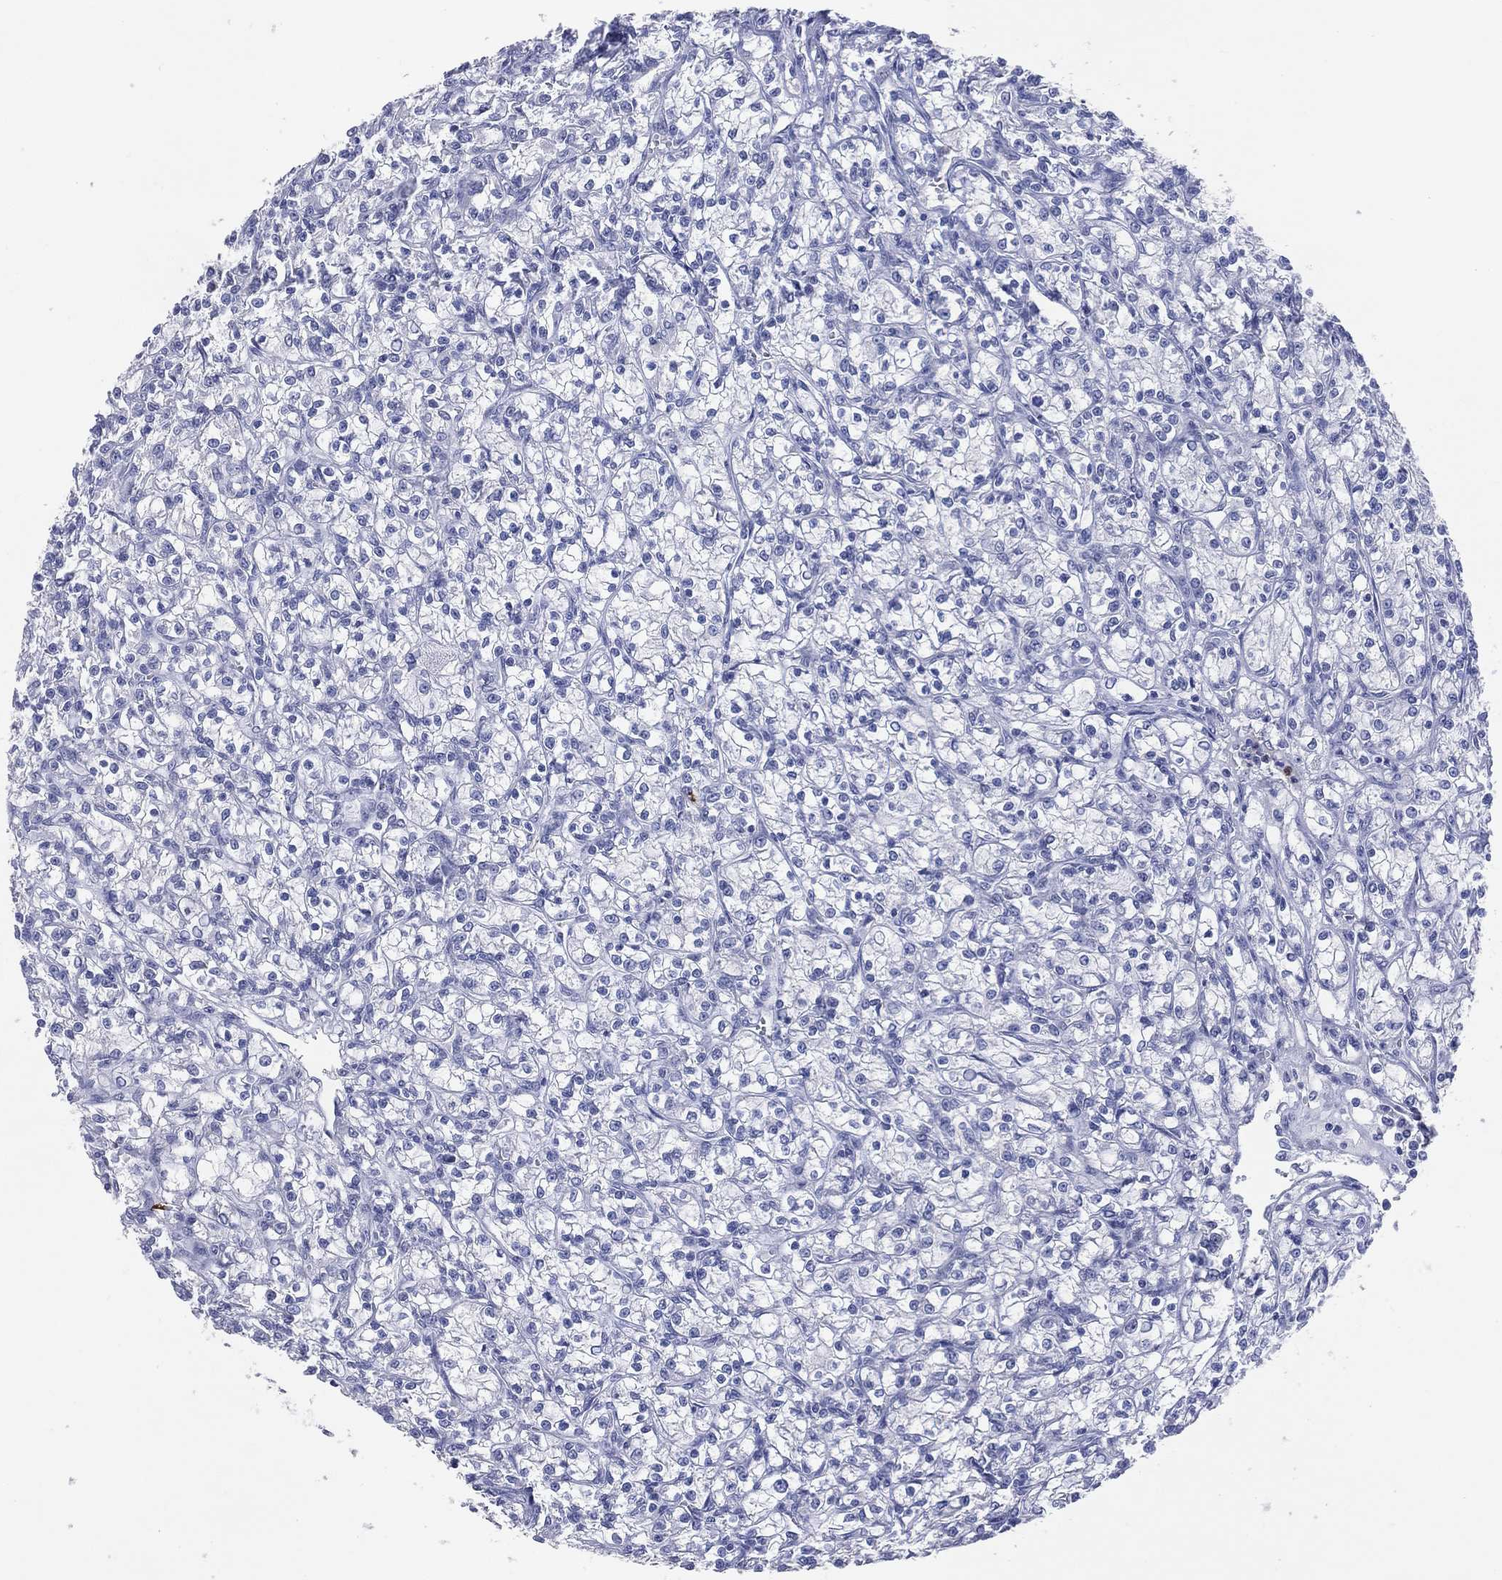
{"staining": {"intensity": "negative", "quantity": "none", "location": "none"}, "tissue": "renal cancer", "cell_type": "Tumor cells", "image_type": "cancer", "snomed": [{"axis": "morphology", "description": "Adenocarcinoma, NOS"}, {"axis": "topography", "description": "Kidney"}], "caption": "Tumor cells show no significant protein staining in adenocarcinoma (renal).", "gene": "CFAP58", "patient": {"sex": "female", "age": 59}}